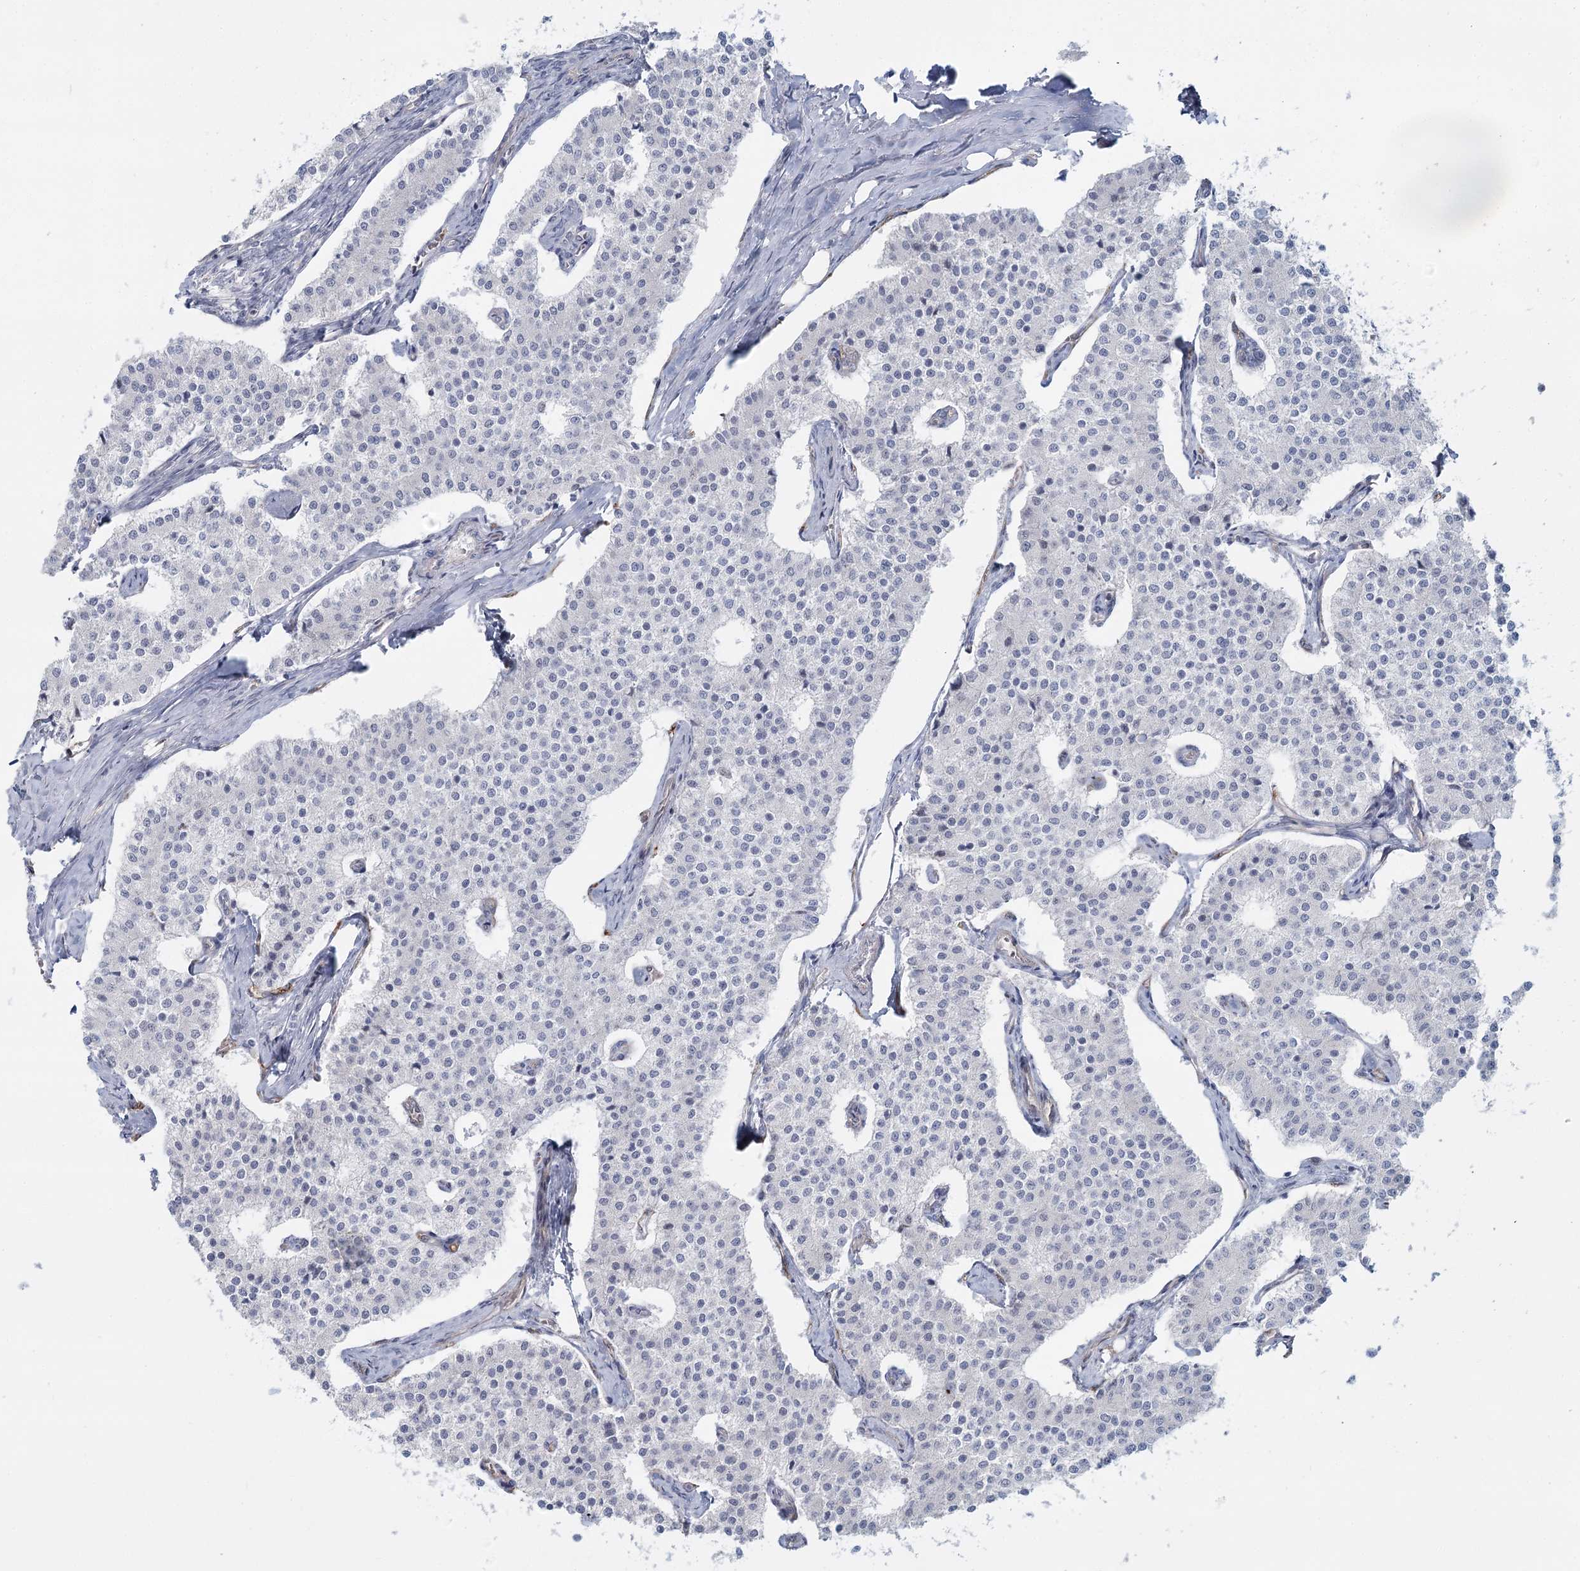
{"staining": {"intensity": "negative", "quantity": "none", "location": "none"}, "tissue": "carcinoid", "cell_type": "Tumor cells", "image_type": "cancer", "snomed": [{"axis": "morphology", "description": "Carcinoid, malignant, NOS"}, {"axis": "topography", "description": "Colon"}], "caption": "A histopathology image of human carcinoid (malignant) is negative for staining in tumor cells.", "gene": "ZFYVE28", "patient": {"sex": "female", "age": 52}}